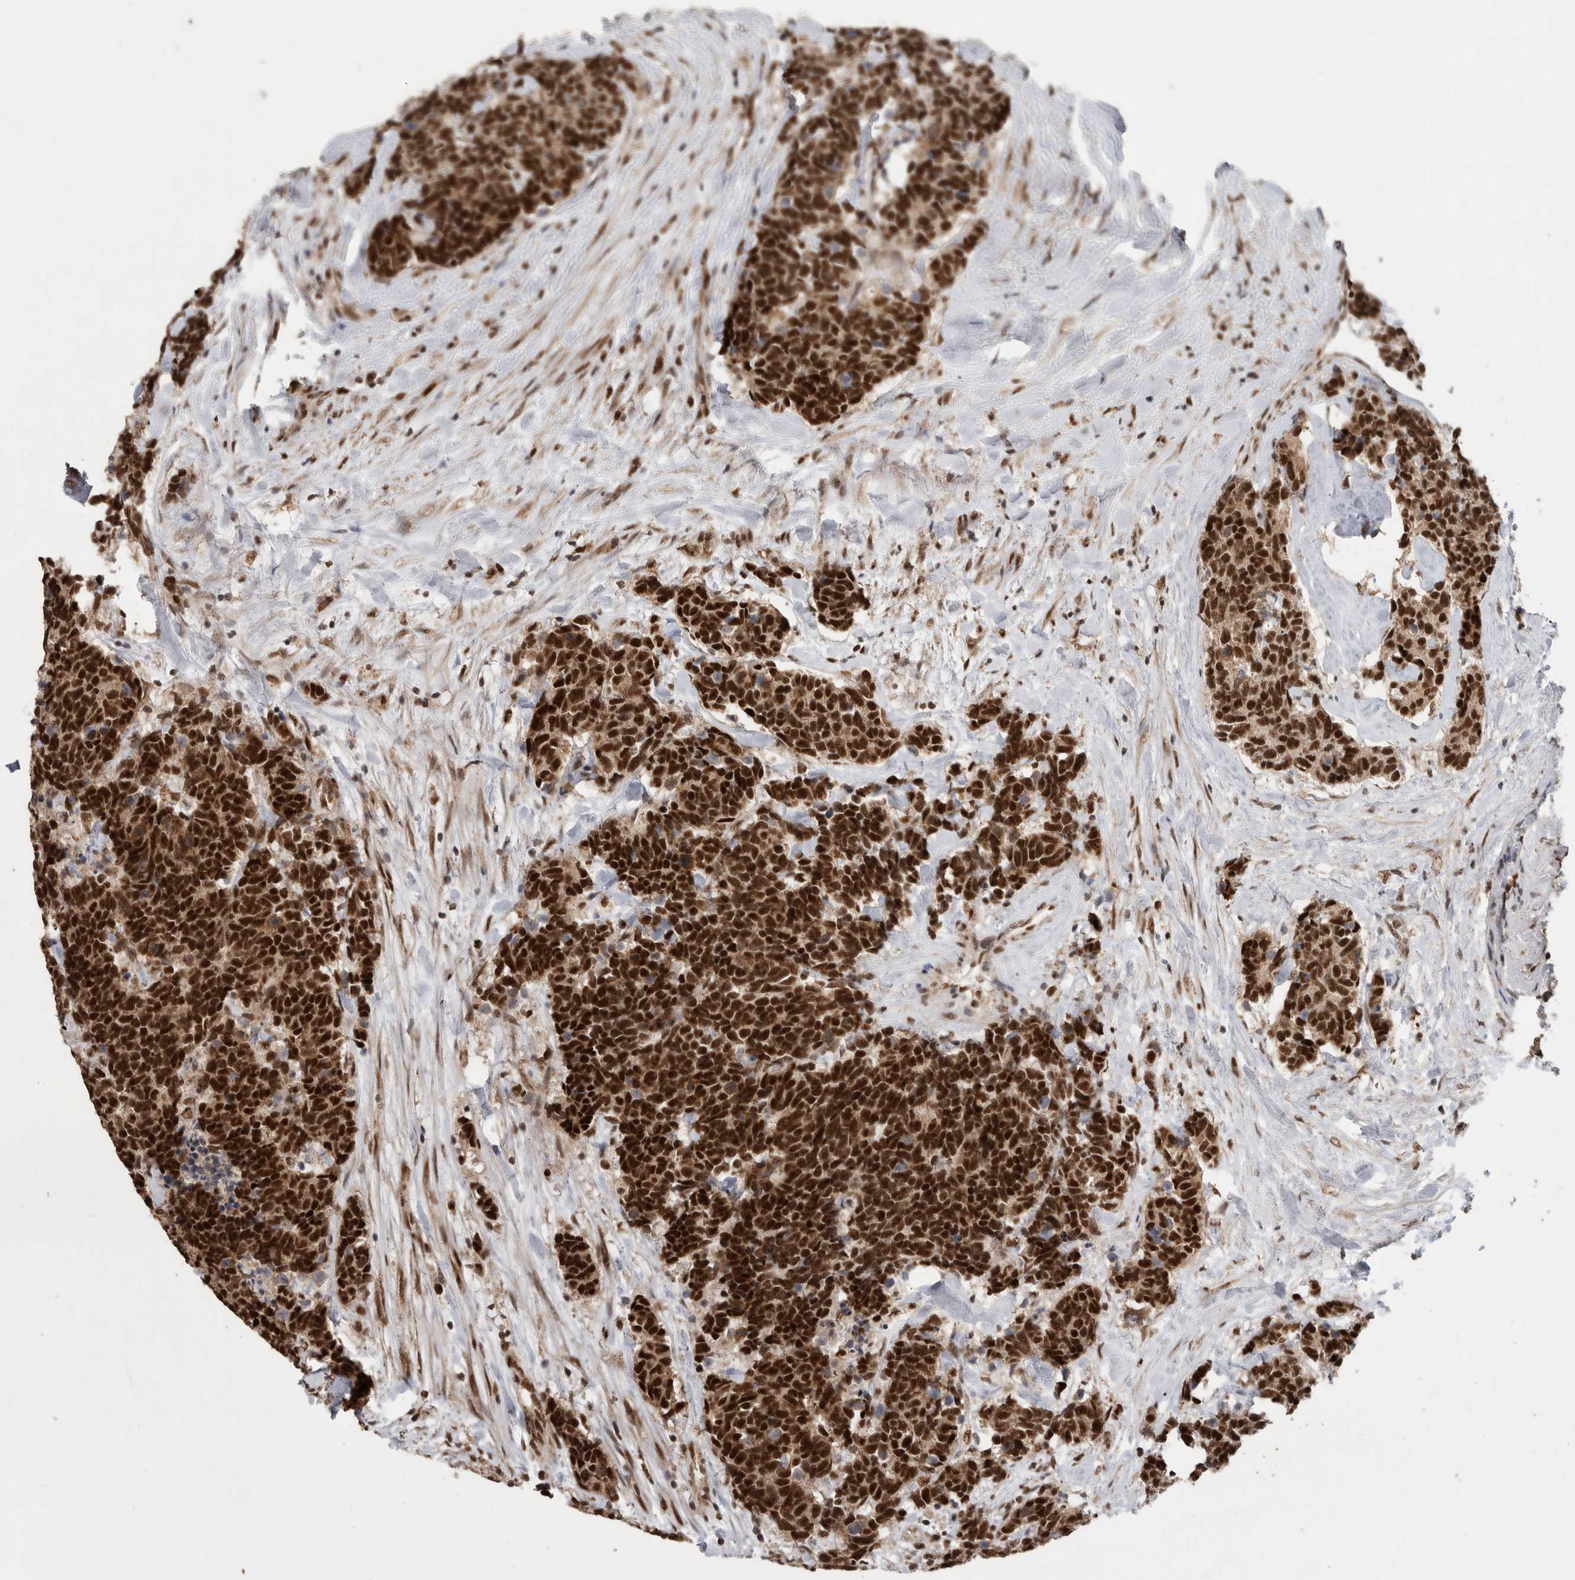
{"staining": {"intensity": "strong", "quantity": ">75%", "location": "nuclear"}, "tissue": "carcinoid", "cell_type": "Tumor cells", "image_type": "cancer", "snomed": [{"axis": "morphology", "description": "Carcinoma, NOS"}, {"axis": "morphology", "description": "Carcinoid, malignant, NOS"}, {"axis": "topography", "description": "Urinary bladder"}], "caption": "Immunohistochemical staining of human carcinoid displays high levels of strong nuclear protein positivity in about >75% of tumor cells. The staining is performed using DAB brown chromogen to label protein expression. The nuclei are counter-stained blue using hematoxylin.", "gene": "PPP1R10", "patient": {"sex": "male", "age": 57}}